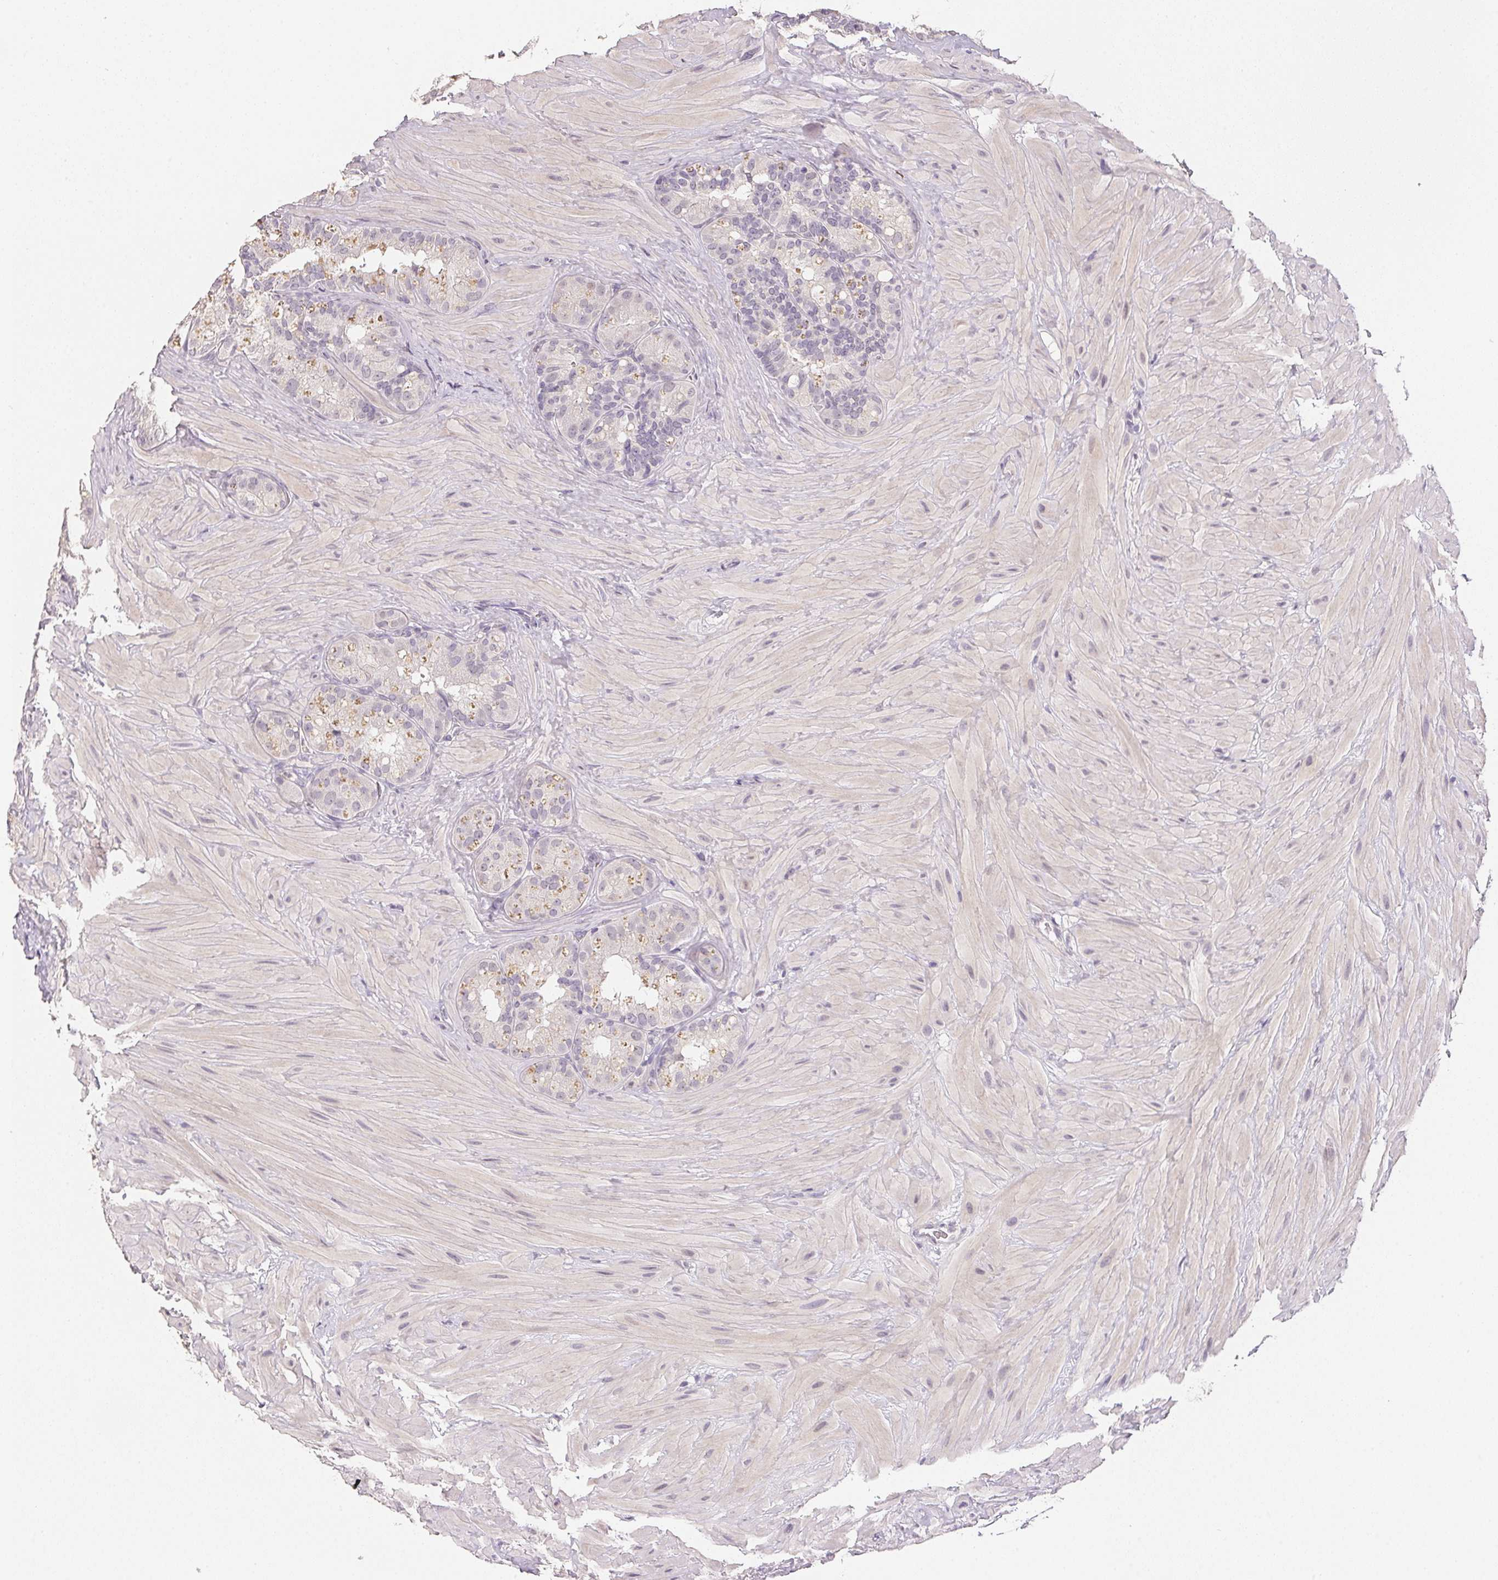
{"staining": {"intensity": "negative", "quantity": "none", "location": "none"}, "tissue": "seminal vesicle", "cell_type": "Glandular cells", "image_type": "normal", "snomed": [{"axis": "morphology", "description": "Normal tissue, NOS"}, {"axis": "topography", "description": "Seminal veicle"}], "caption": "Immunohistochemistry (IHC) image of normal human seminal vesicle stained for a protein (brown), which reveals no expression in glandular cells. The staining was performed using DAB to visualize the protein expression in brown, while the nuclei were stained in blue with hematoxylin (Magnification: 20x).", "gene": "POLR3G", "patient": {"sex": "male", "age": 60}}